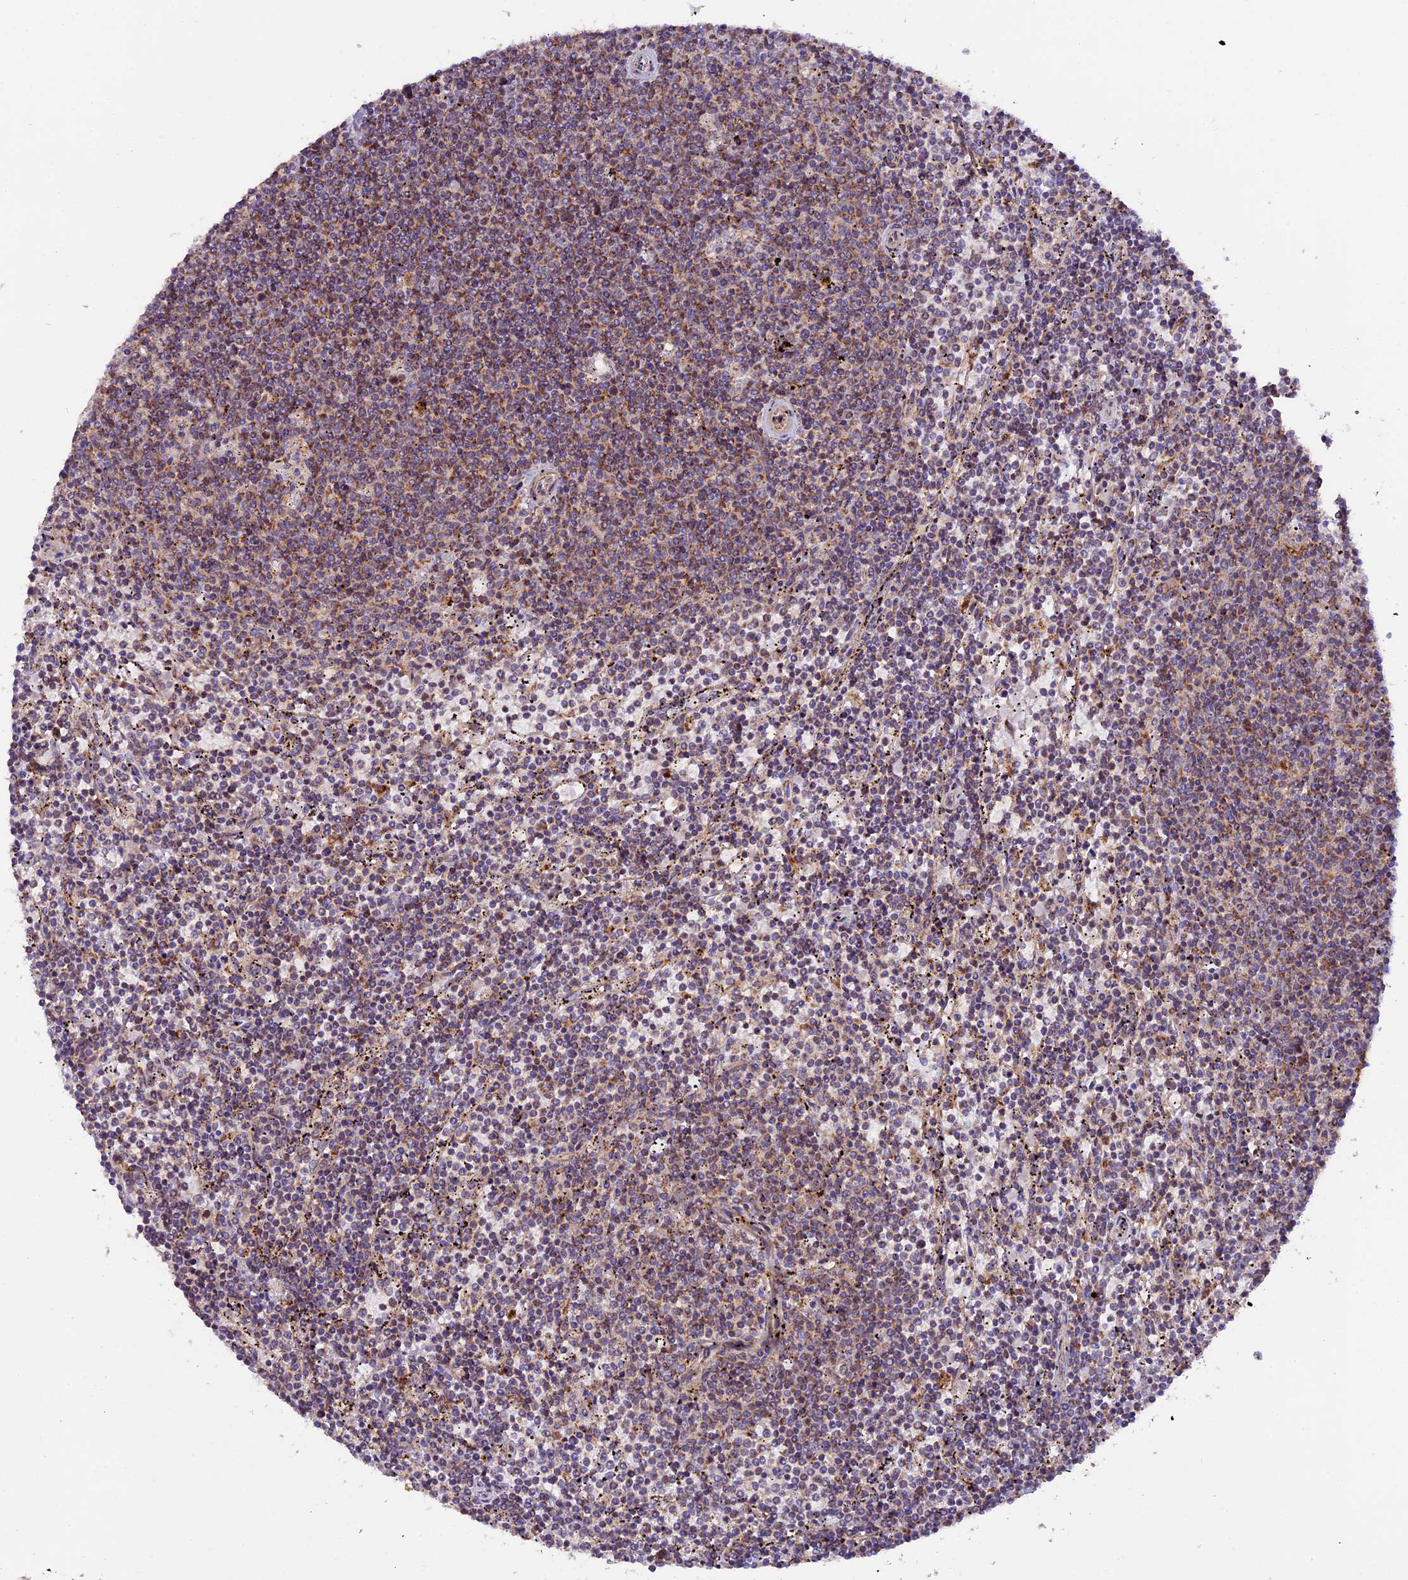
{"staining": {"intensity": "moderate", "quantity": "25%-75%", "location": "cytoplasmic/membranous"}, "tissue": "lymphoma", "cell_type": "Tumor cells", "image_type": "cancer", "snomed": [{"axis": "morphology", "description": "Malignant lymphoma, non-Hodgkin's type, Low grade"}, {"axis": "topography", "description": "Spleen"}], "caption": "Lymphoma was stained to show a protein in brown. There is medium levels of moderate cytoplasmic/membranous staining in about 25%-75% of tumor cells.", "gene": "NDUFA8", "patient": {"sex": "female", "age": 50}}